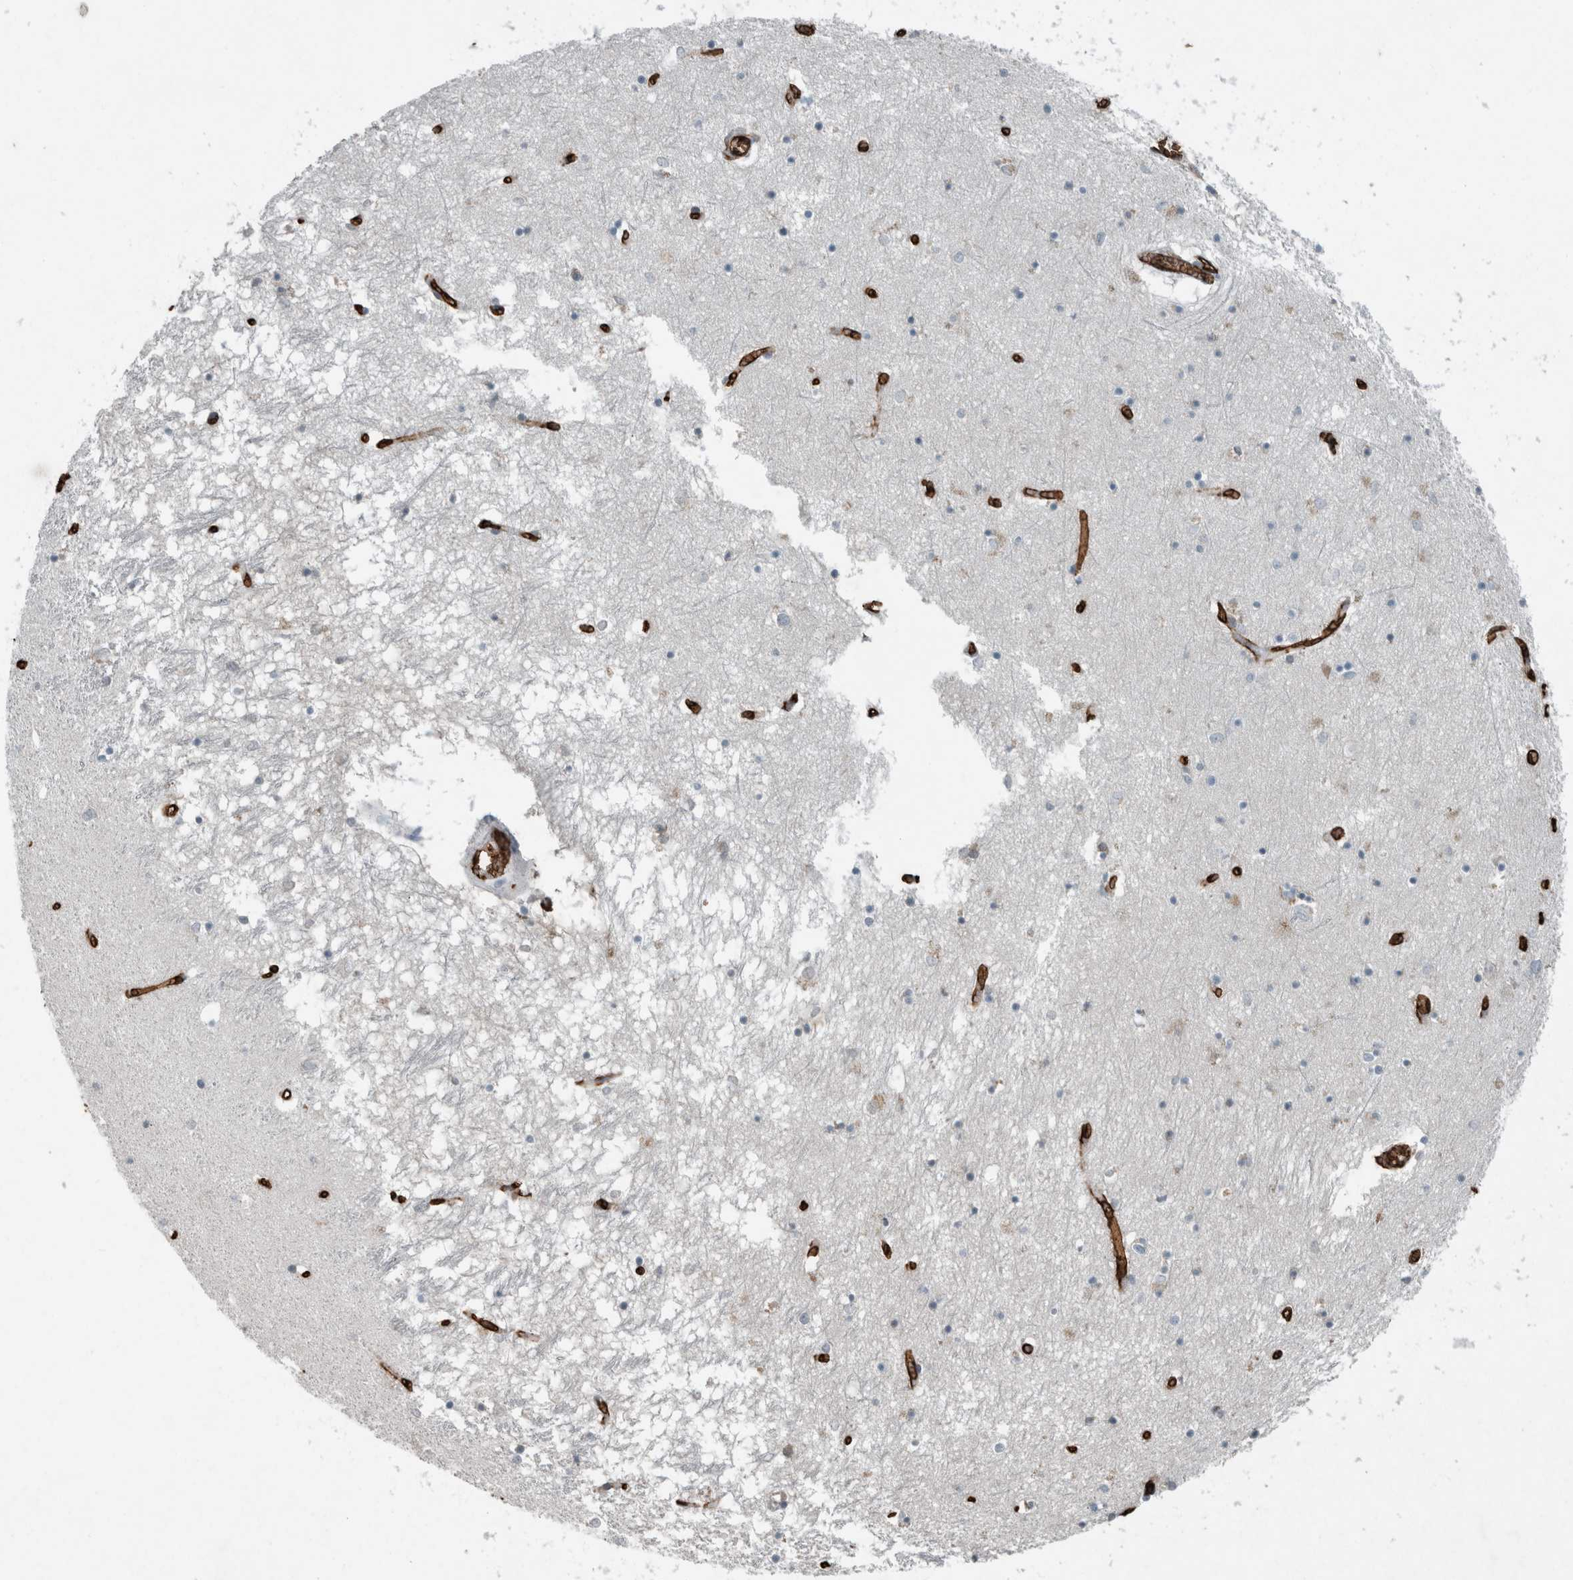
{"staining": {"intensity": "negative", "quantity": "none", "location": "none"}, "tissue": "hippocampus", "cell_type": "Glial cells", "image_type": "normal", "snomed": [{"axis": "morphology", "description": "Normal tissue, NOS"}, {"axis": "topography", "description": "Hippocampus"}], "caption": "DAB (3,3'-diaminobenzidine) immunohistochemical staining of unremarkable hippocampus displays no significant positivity in glial cells. The staining is performed using DAB brown chromogen with nuclei counter-stained in using hematoxylin.", "gene": "LBP", "patient": {"sex": "male", "age": 70}}